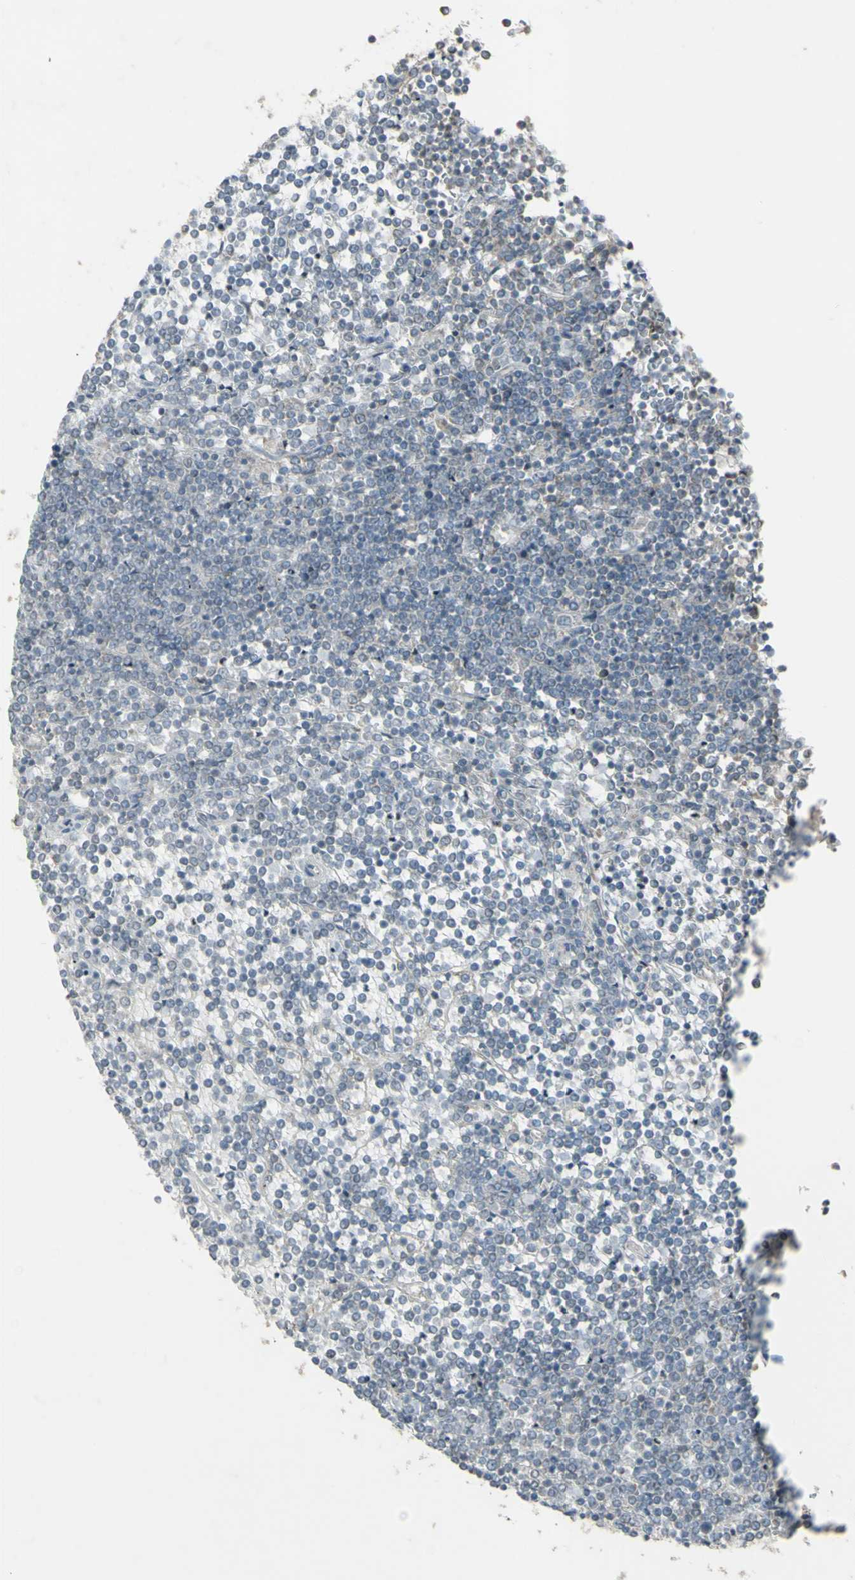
{"staining": {"intensity": "negative", "quantity": "none", "location": "none"}, "tissue": "lymphoma", "cell_type": "Tumor cells", "image_type": "cancer", "snomed": [{"axis": "morphology", "description": "Malignant lymphoma, non-Hodgkin's type, Low grade"}, {"axis": "topography", "description": "Spleen"}], "caption": "The IHC image has no significant positivity in tumor cells of malignant lymphoma, non-Hodgkin's type (low-grade) tissue. (DAB immunohistochemistry, high magnification).", "gene": "FXYD3", "patient": {"sex": "female", "age": 19}}